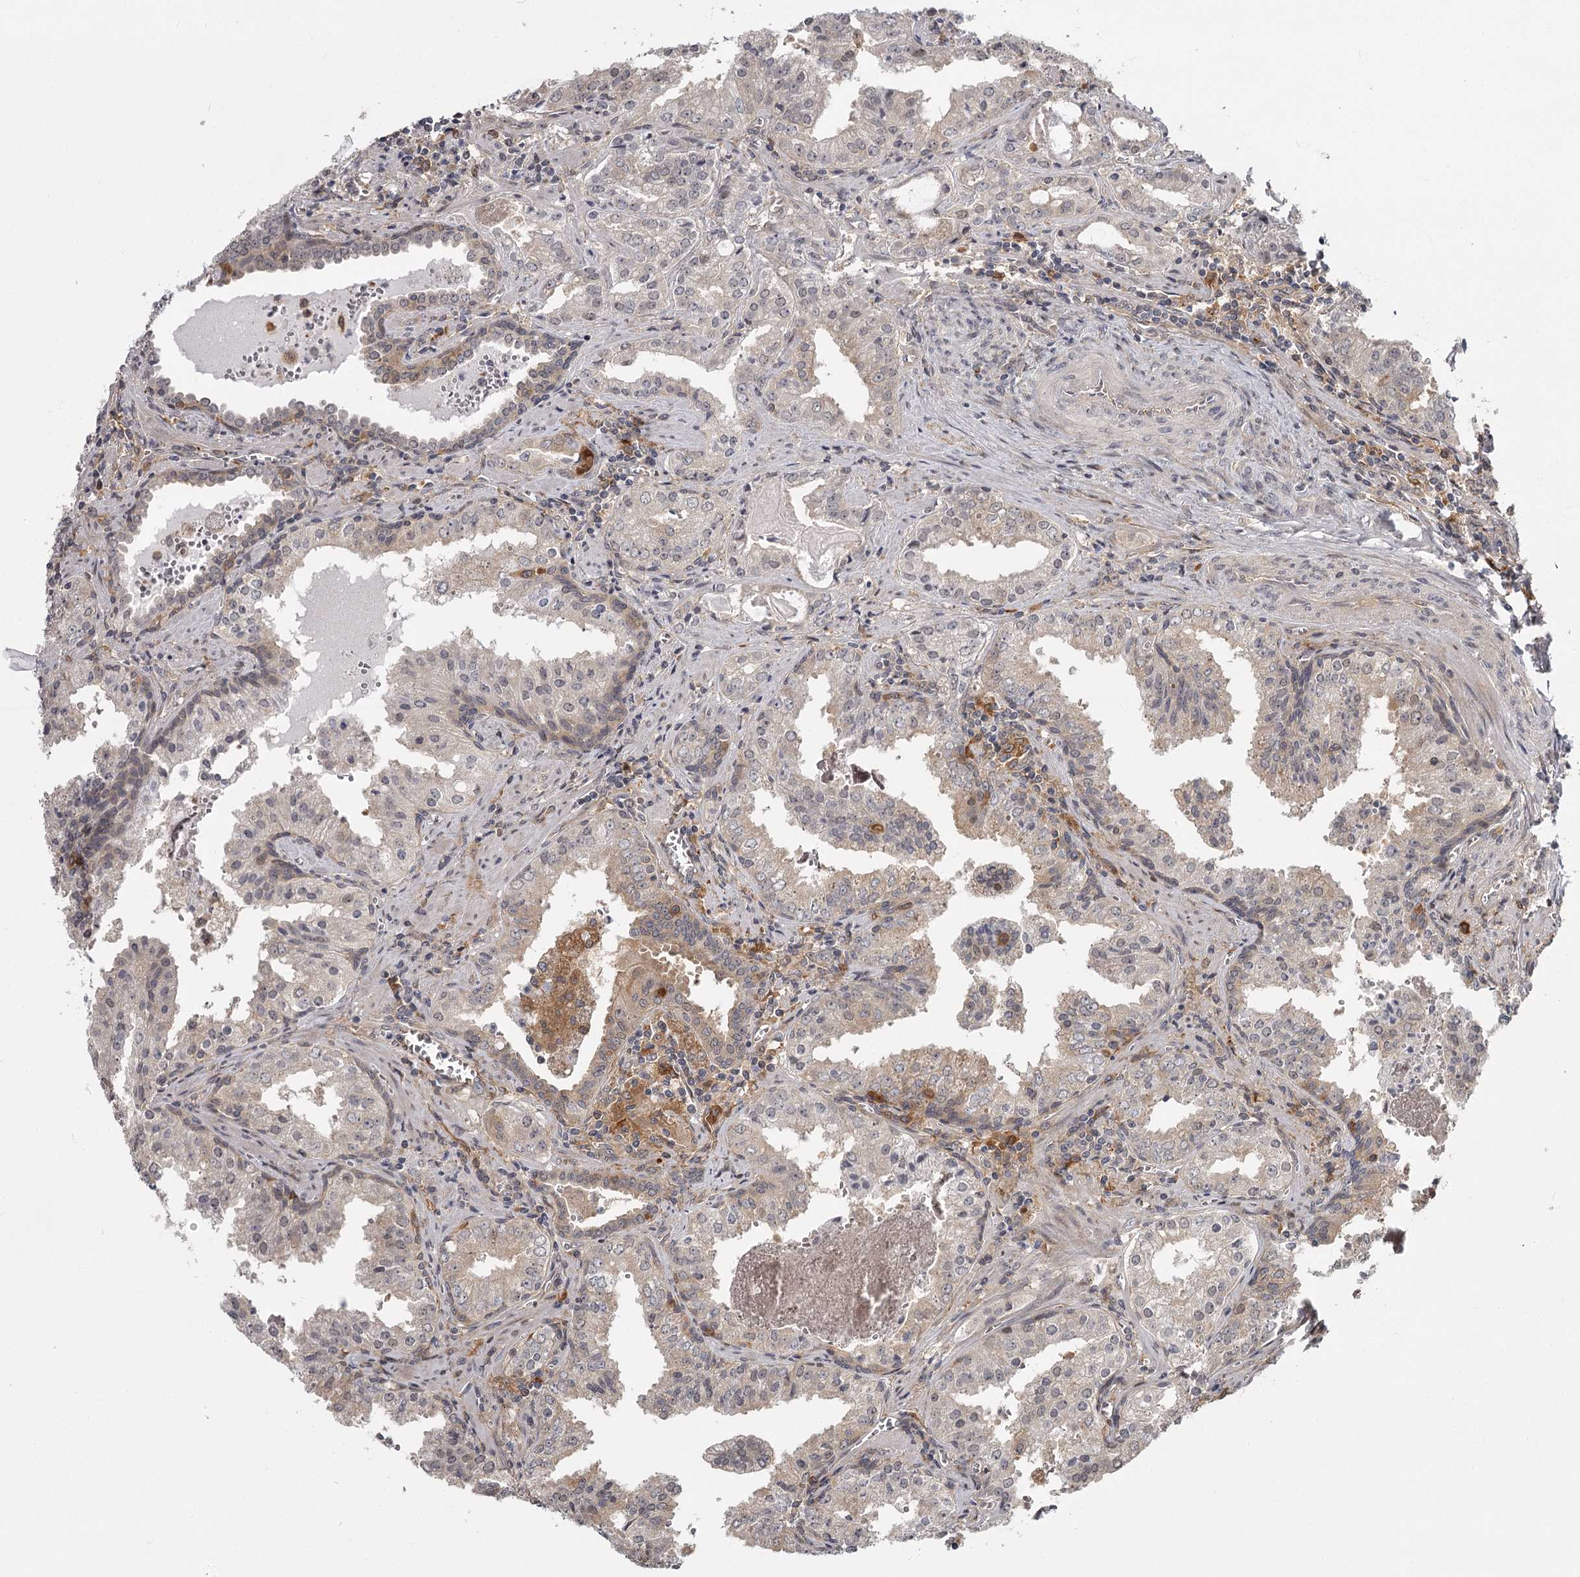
{"staining": {"intensity": "moderate", "quantity": "<25%", "location": "cytoplasmic/membranous"}, "tissue": "prostate cancer", "cell_type": "Tumor cells", "image_type": "cancer", "snomed": [{"axis": "morphology", "description": "Adenocarcinoma, High grade"}, {"axis": "topography", "description": "Prostate"}], "caption": "DAB (3,3'-diaminobenzidine) immunohistochemical staining of prostate cancer exhibits moderate cytoplasmic/membranous protein positivity in about <25% of tumor cells.", "gene": "CCNG2", "patient": {"sex": "male", "age": 68}}